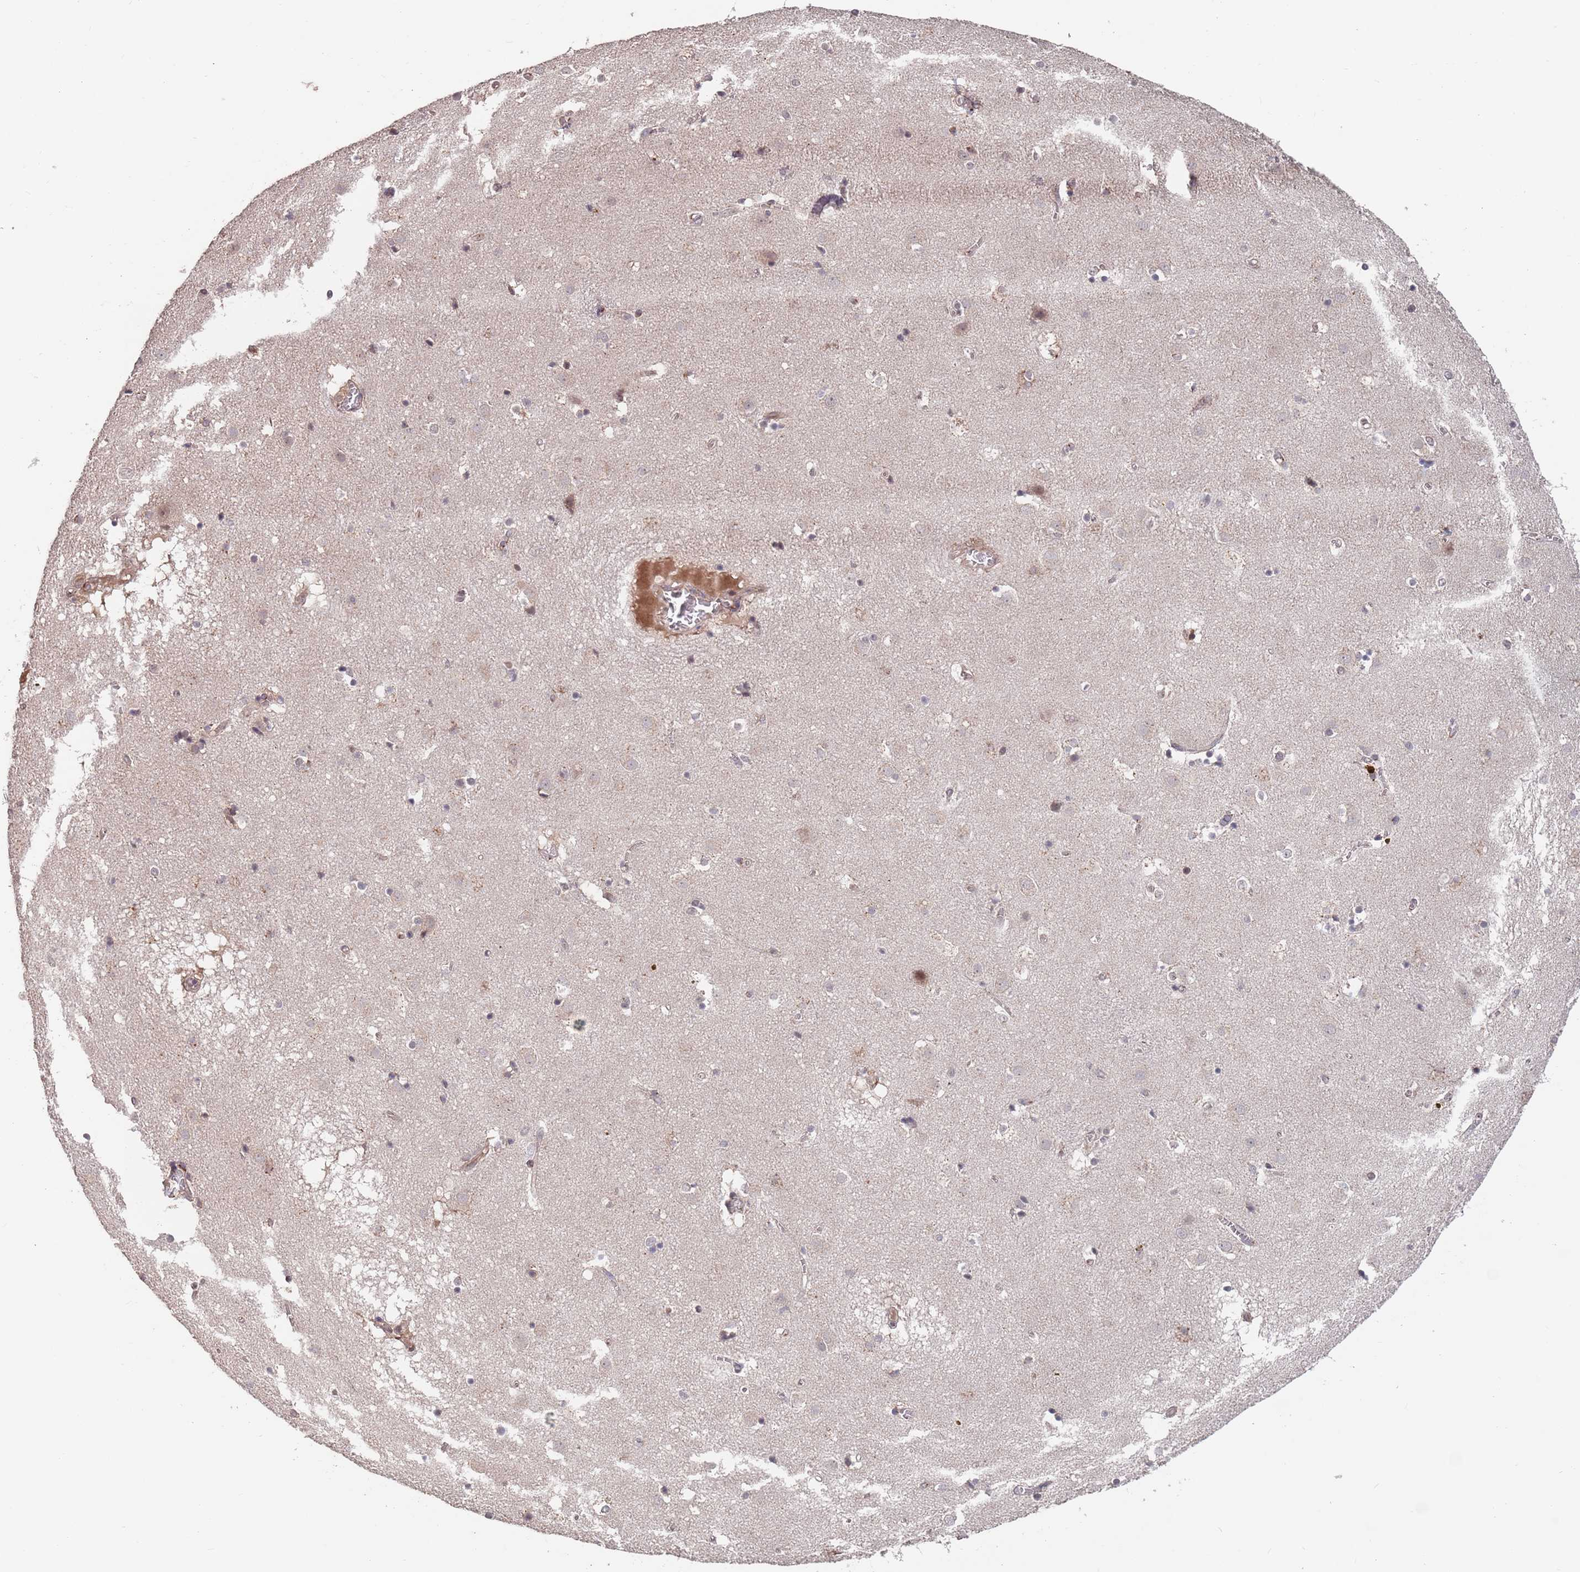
{"staining": {"intensity": "negative", "quantity": "none", "location": "none"}, "tissue": "caudate", "cell_type": "Glial cells", "image_type": "normal", "snomed": [{"axis": "morphology", "description": "Normal tissue, NOS"}, {"axis": "topography", "description": "Lateral ventricle wall"}], "caption": "This is an immunohistochemistry photomicrograph of benign human caudate. There is no positivity in glial cells.", "gene": "UNC45A", "patient": {"sex": "male", "age": 70}}